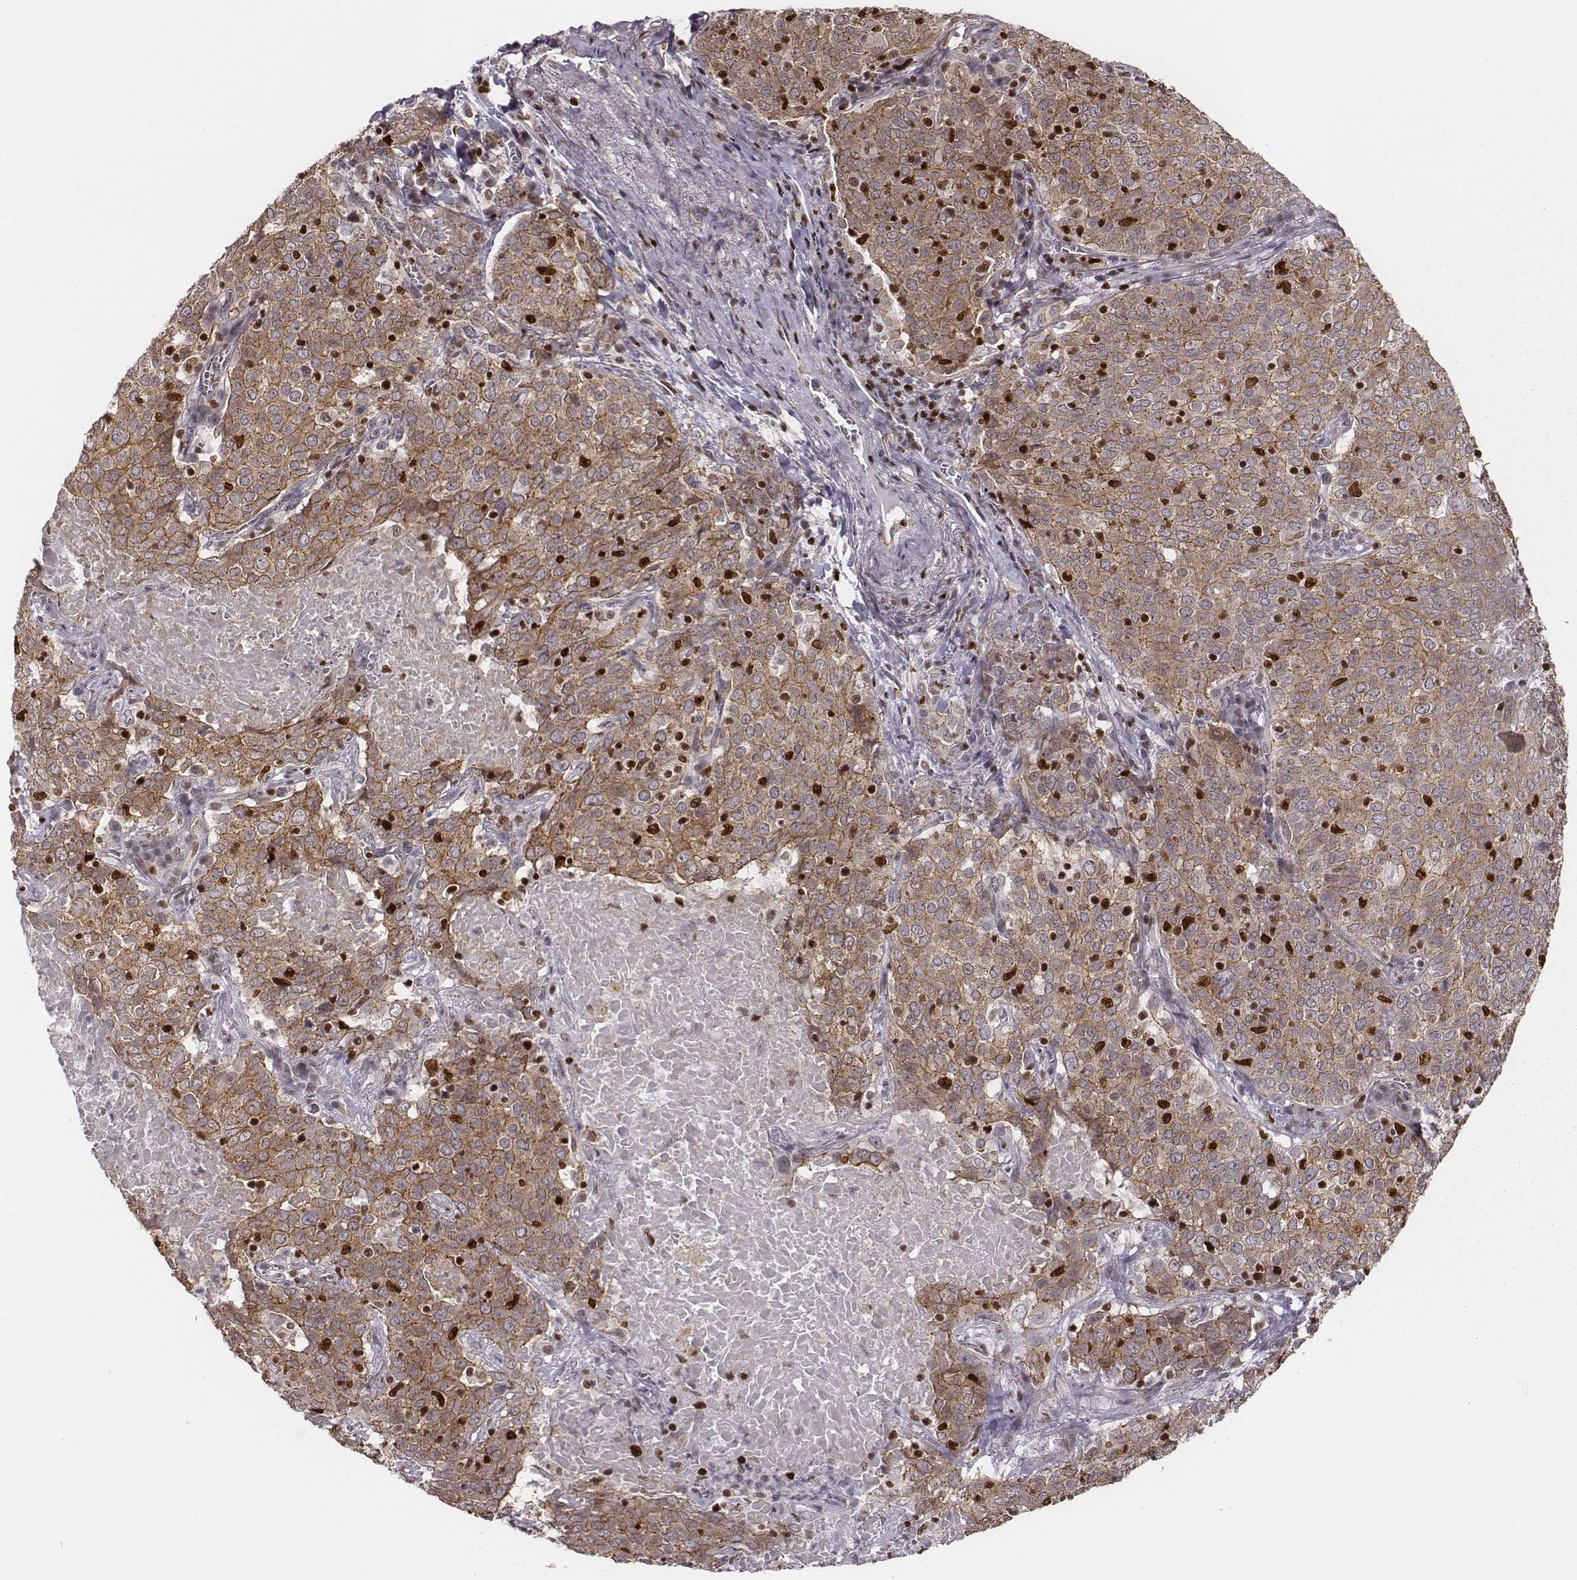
{"staining": {"intensity": "moderate", "quantity": ">75%", "location": "cytoplasmic/membranous"}, "tissue": "lung cancer", "cell_type": "Tumor cells", "image_type": "cancer", "snomed": [{"axis": "morphology", "description": "Squamous cell carcinoma, NOS"}, {"axis": "topography", "description": "Lung"}], "caption": "Immunohistochemical staining of lung cancer (squamous cell carcinoma) displays medium levels of moderate cytoplasmic/membranous protein expression in about >75% of tumor cells. The staining is performed using DAB brown chromogen to label protein expression. The nuclei are counter-stained blue using hematoxylin.", "gene": "WDR59", "patient": {"sex": "male", "age": 82}}